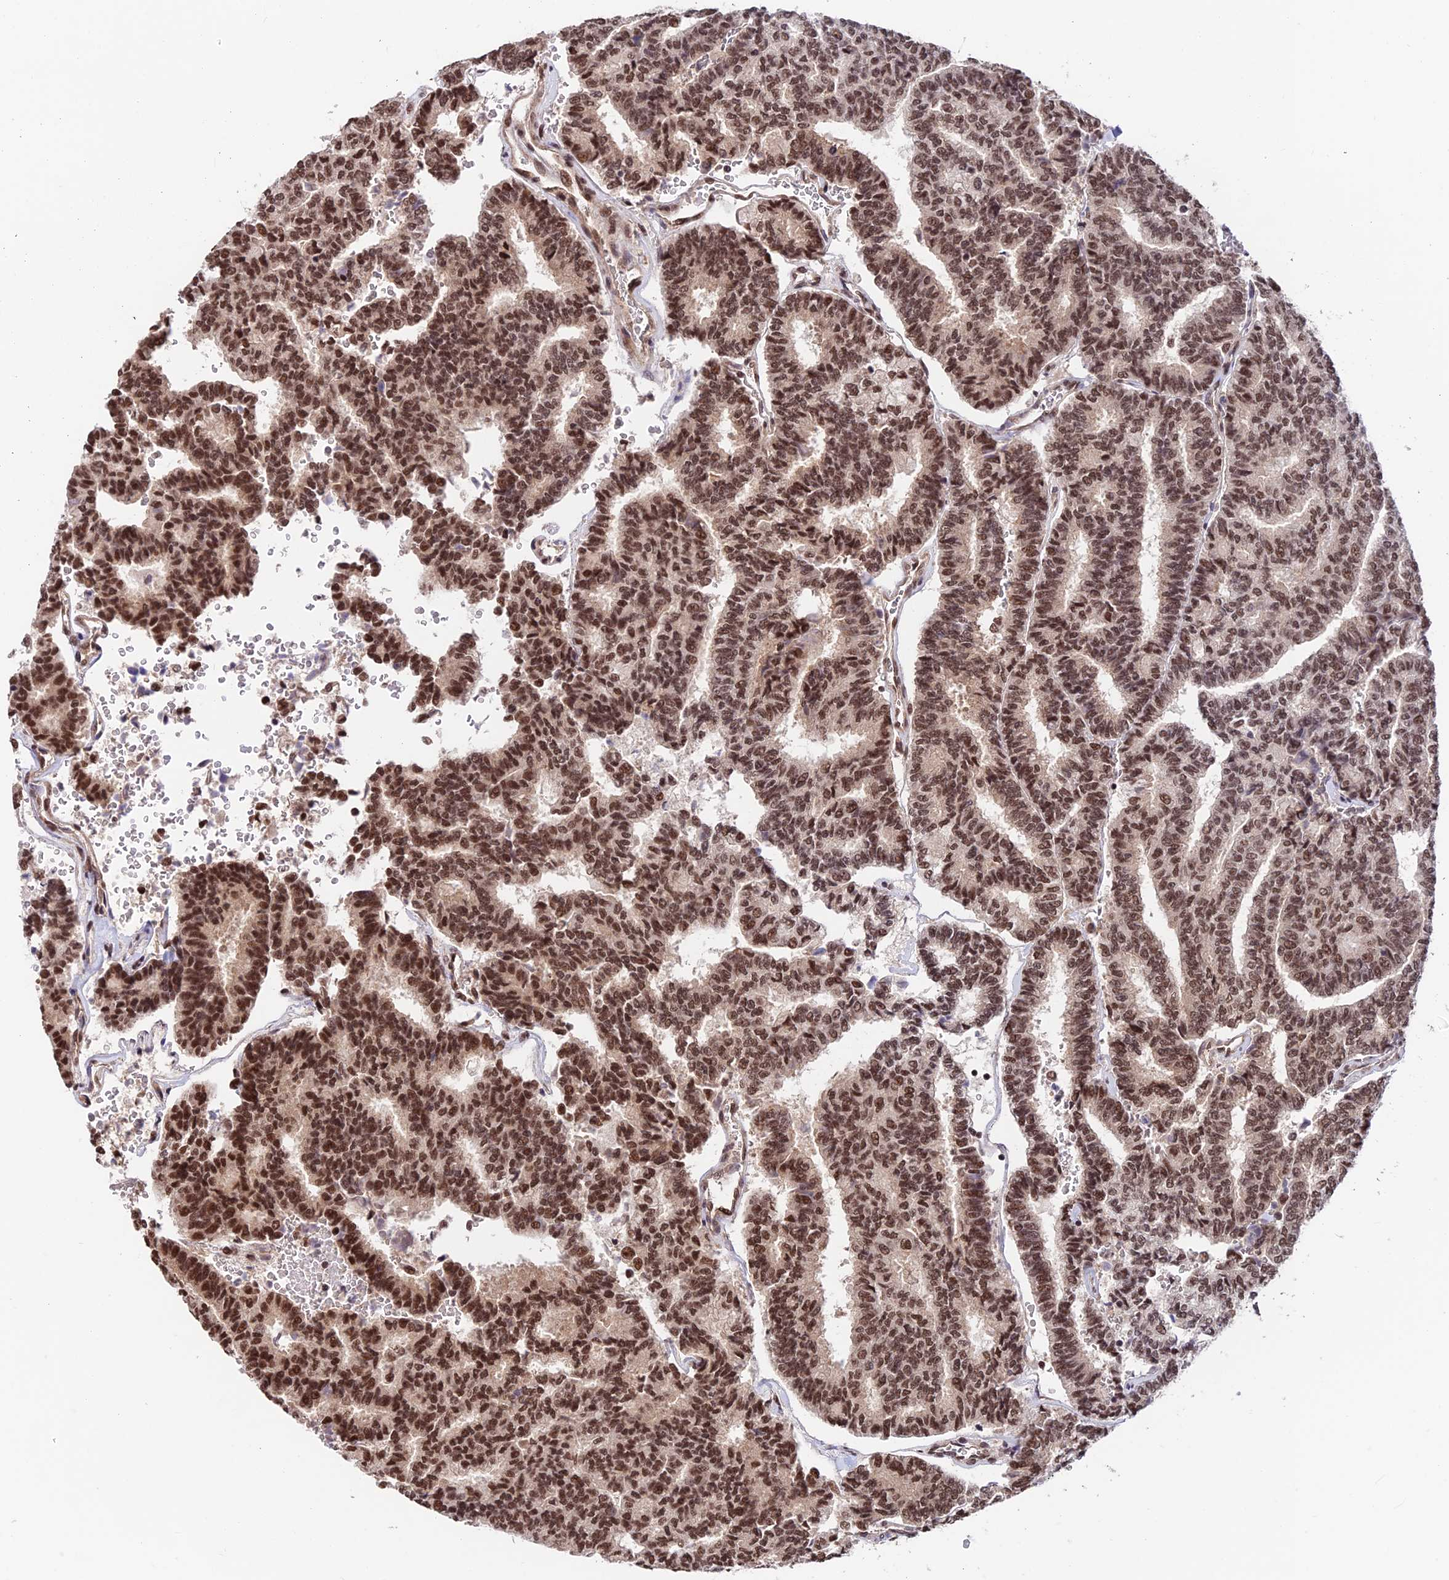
{"staining": {"intensity": "strong", "quantity": ">75%", "location": "nuclear"}, "tissue": "thyroid cancer", "cell_type": "Tumor cells", "image_type": "cancer", "snomed": [{"axis": "morphology", "description": "Papillary adenocarcinoma, NOS"}, {"axis": "topography", "description": "Thyroid gland"}], "caption": "Protein analysis of thyroid cancer (papillary adenocarcinoma) tissue displays strong nuclear expression in approximately >75% of tumor cells.", "gene": "RBM42", "patient": {"sex": "female", "age": 35}}